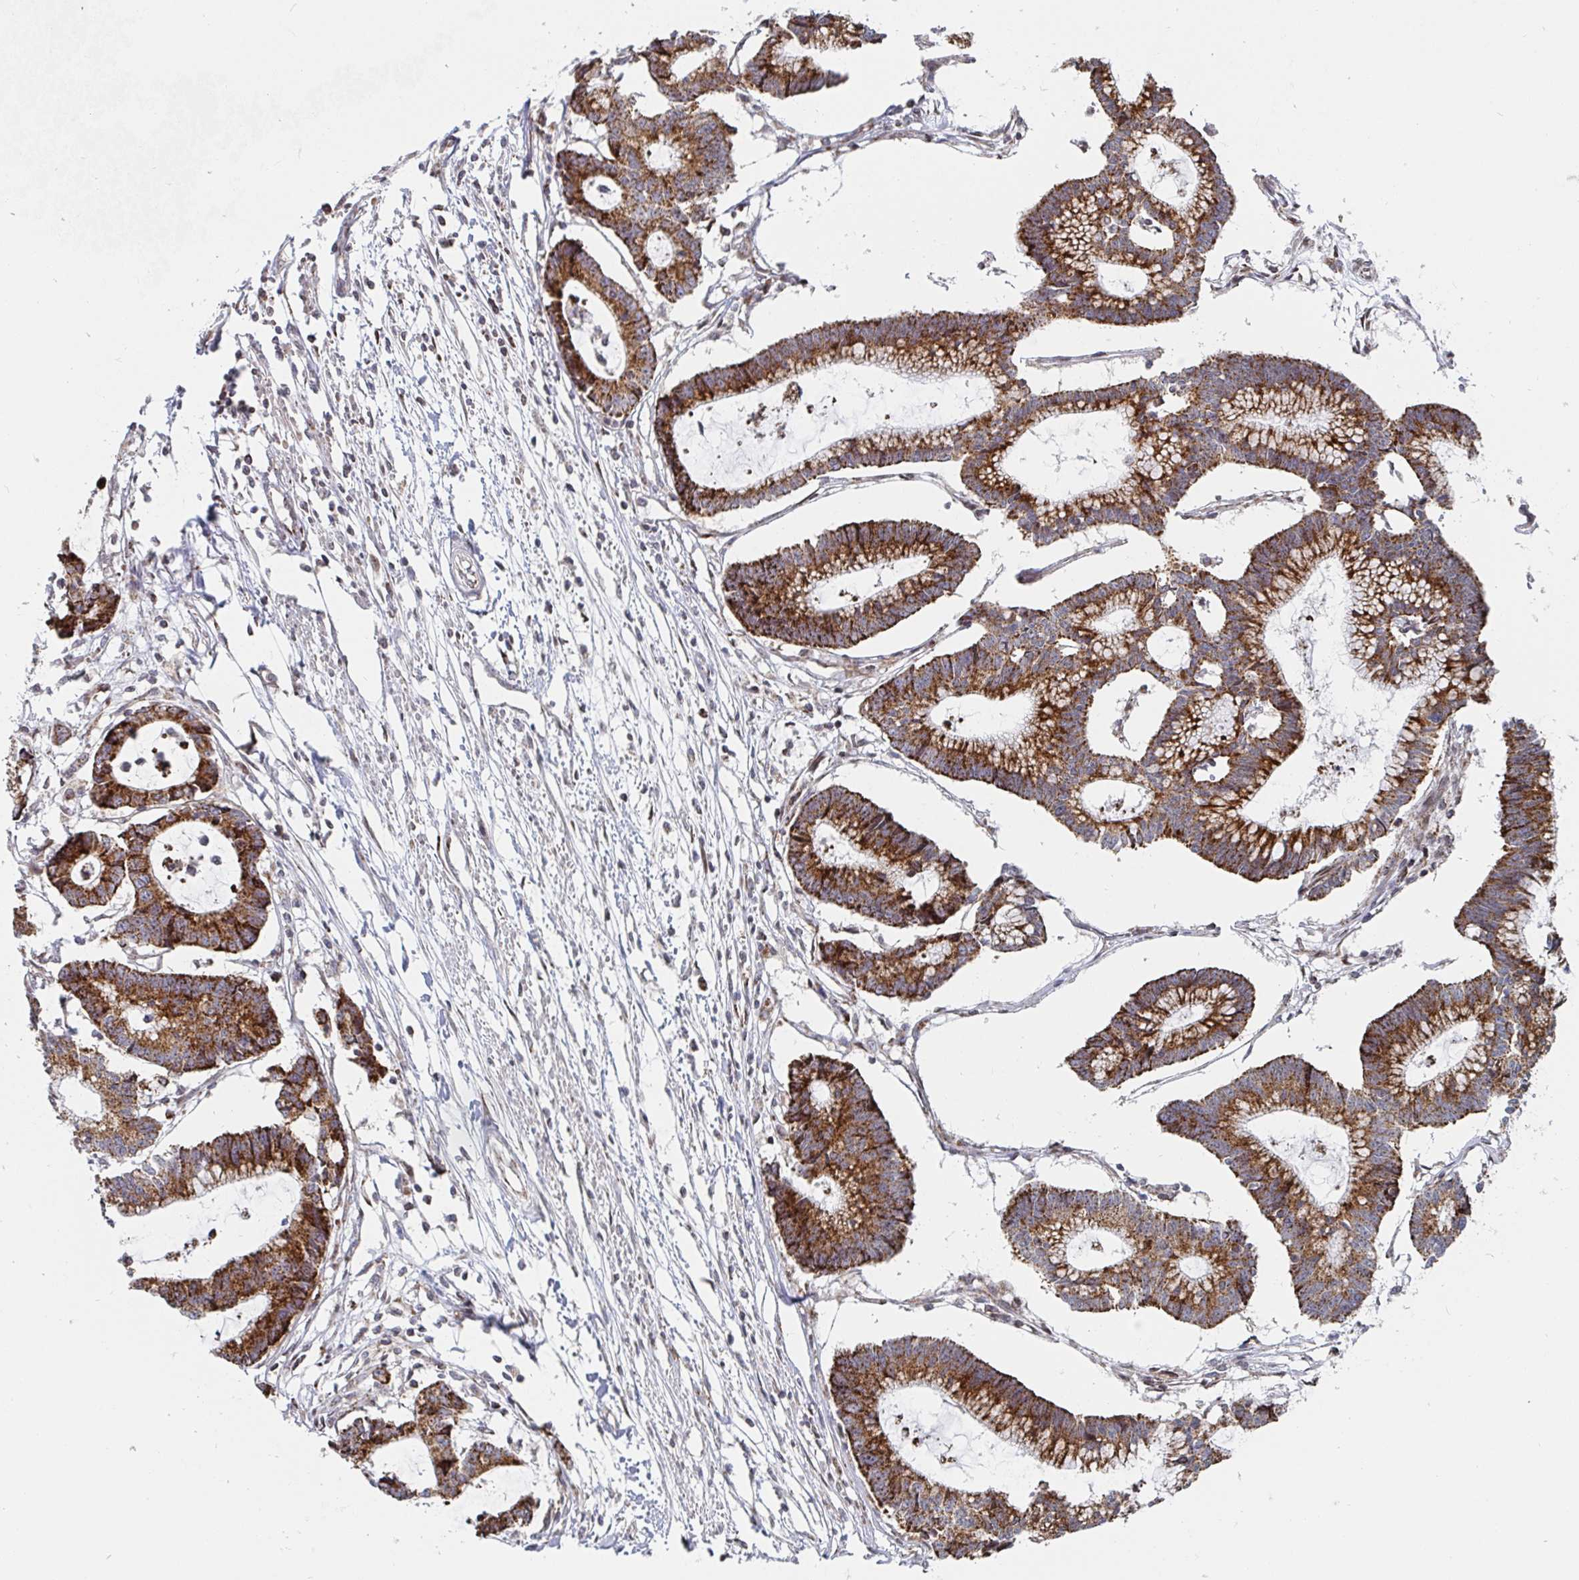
{"staining": {"intensity": "strong", "quantity": ">75%", "location": "cytoplasmic/membranous"}, "tissue": "colorectal cancer", "cell_type": "Tumor cells", "image_type": "cancer", "snomed": [{"axis": "morphology", "description": "Adenocarcinoma, NOS"}, {"axis": "topography", "description": "Colon"}], "caption": "High-magnification brightfield microscopy of colorectal cancer stained with DAB (brown) and counterstained with hematoxylin (blue). tumor cells exhibit strong cytoplasmic/membranous positivity is seen in approximately>75% of cells. (DAB = brown stain, brightfield microscopy at high magnification).", "gene": "STARD8", "patient": {"sex": "female", "age": 78}}